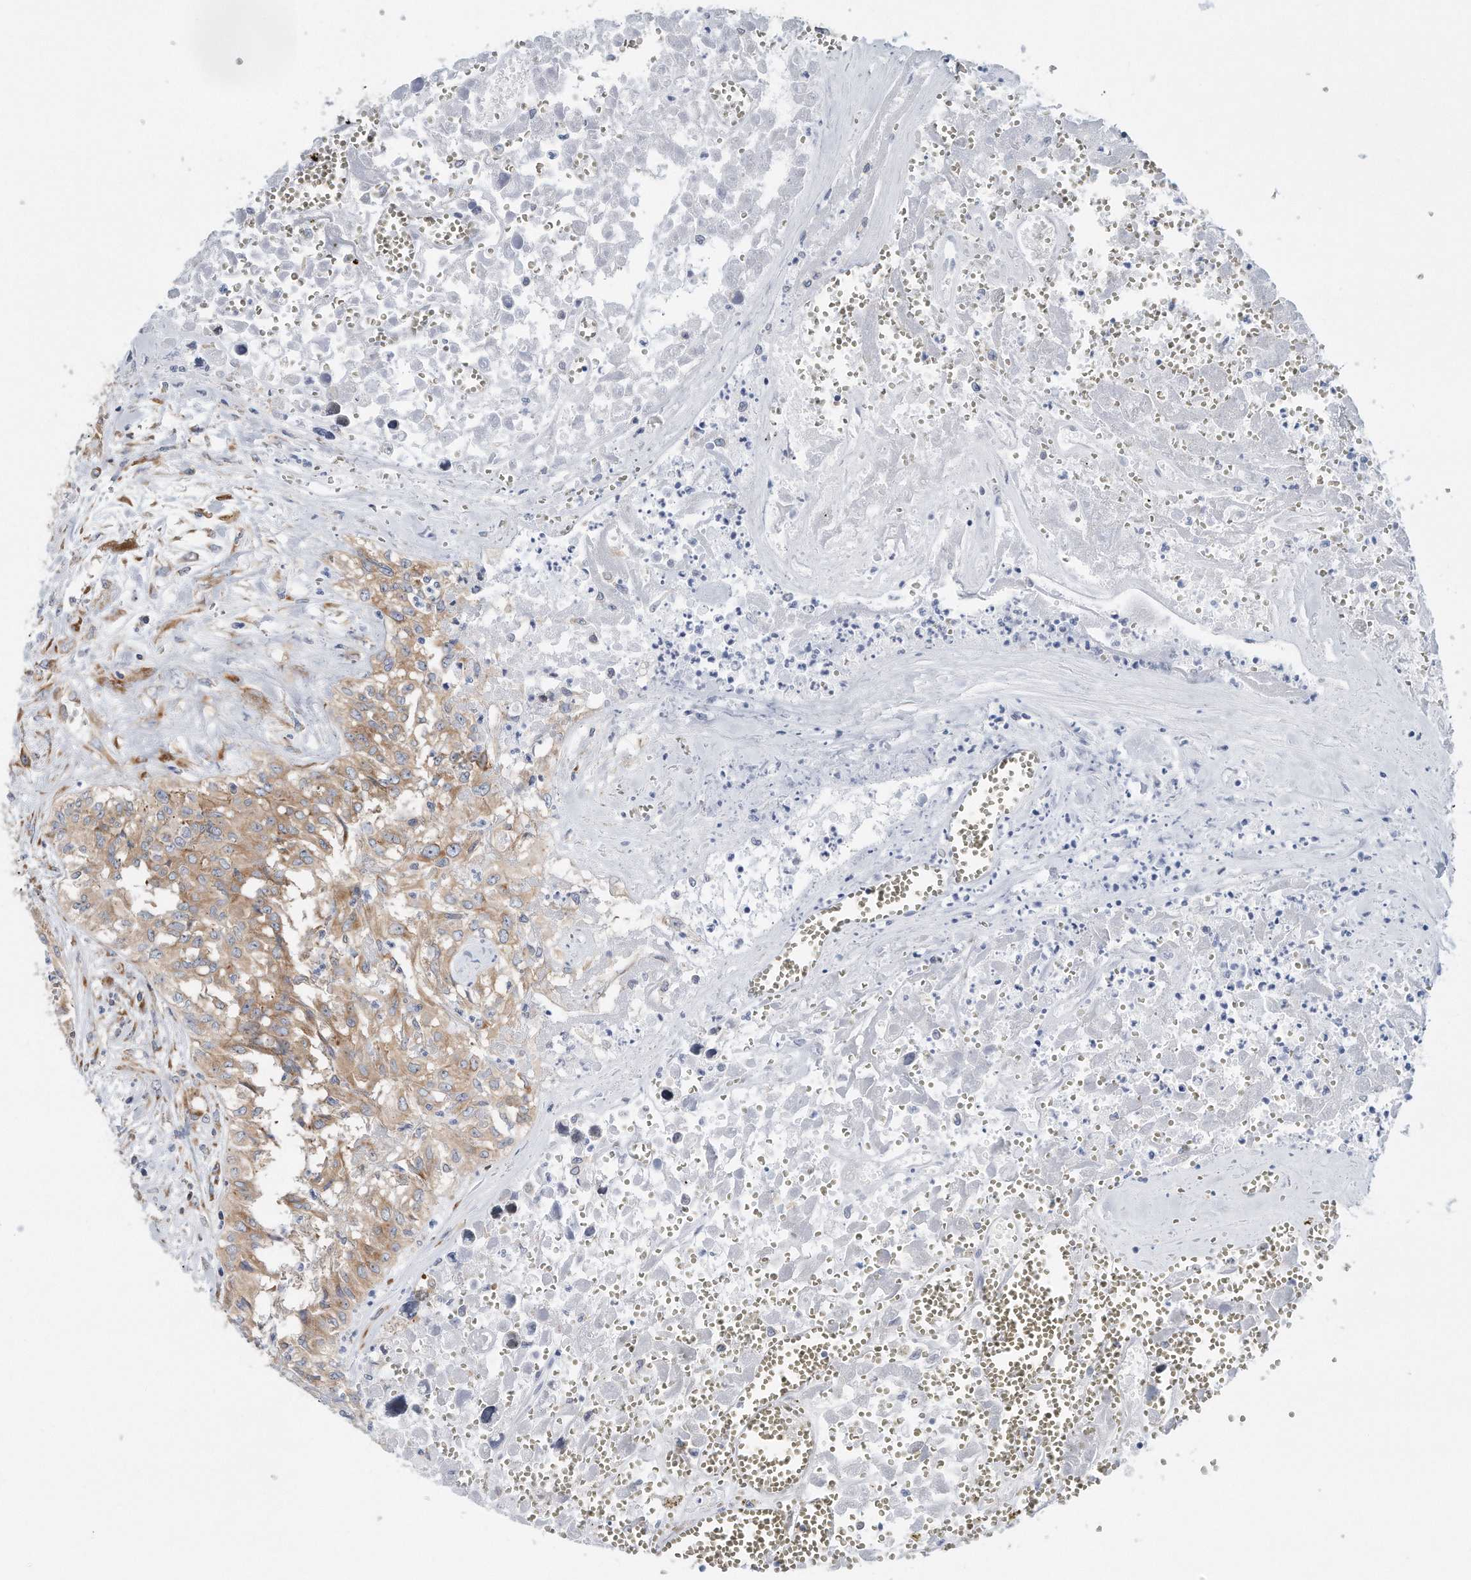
{"staining": {"intensity": "moderate", "quantity": ">75%", "location": "cytoplasmic/membranous"}, "tissue": "testis cancer", "cell_type": "Tumor cells", "image_type": "cancer", "snomed": [{"axis": "morphology", "description": "Carcinoma, Embryonal, NOS"}, {"axis": "topography", "description": "Testis"}], "caption": "There is medium levels of moderate cytoplasmic/membranous positivity in tumor cells of testis cancer, as demonstrated by immunohistochemical staining (brown color).", "gene": "RPL26L1", "patient": {"sex": "male", "age": 31}}